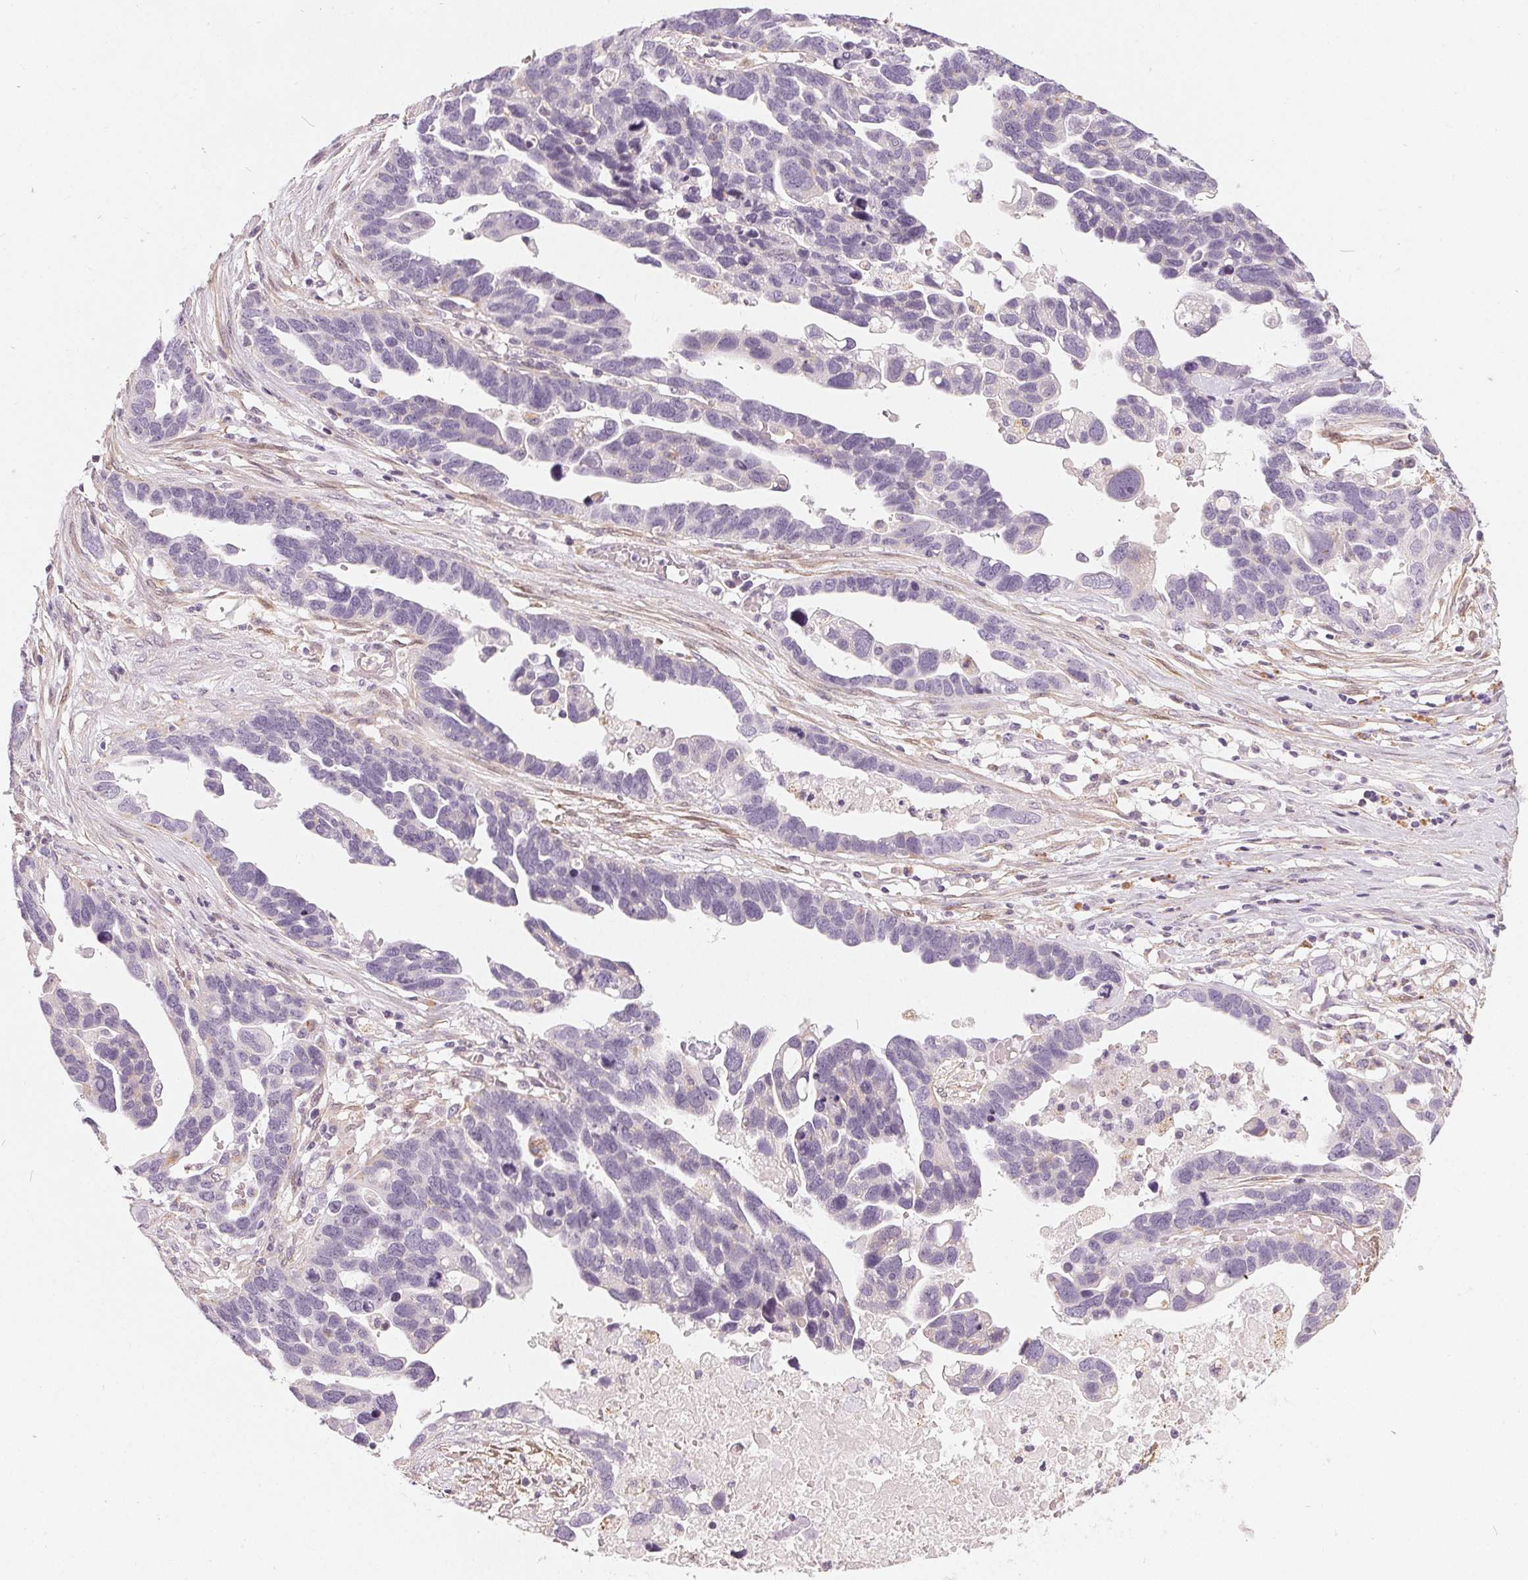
{"staining": {"intensity": "negative", "quantity": "none", "location": "none"}, "tissue": "ovarian cancer", "cell_type": "Tumor cells", "image_type": "cancer", "snomed": [{"axis": "morphology", "description": "Cystadenocarcinoma, serous, NOS"}, {"axis": "topography", "description": "Ovary"}], "caption": "This is an IHC image of human serous cystadenocarcinoma (ovarian). There is no staining in tumor cells.", "gene": "HOPX", "patient": {"sex": "female", "age": 54}}